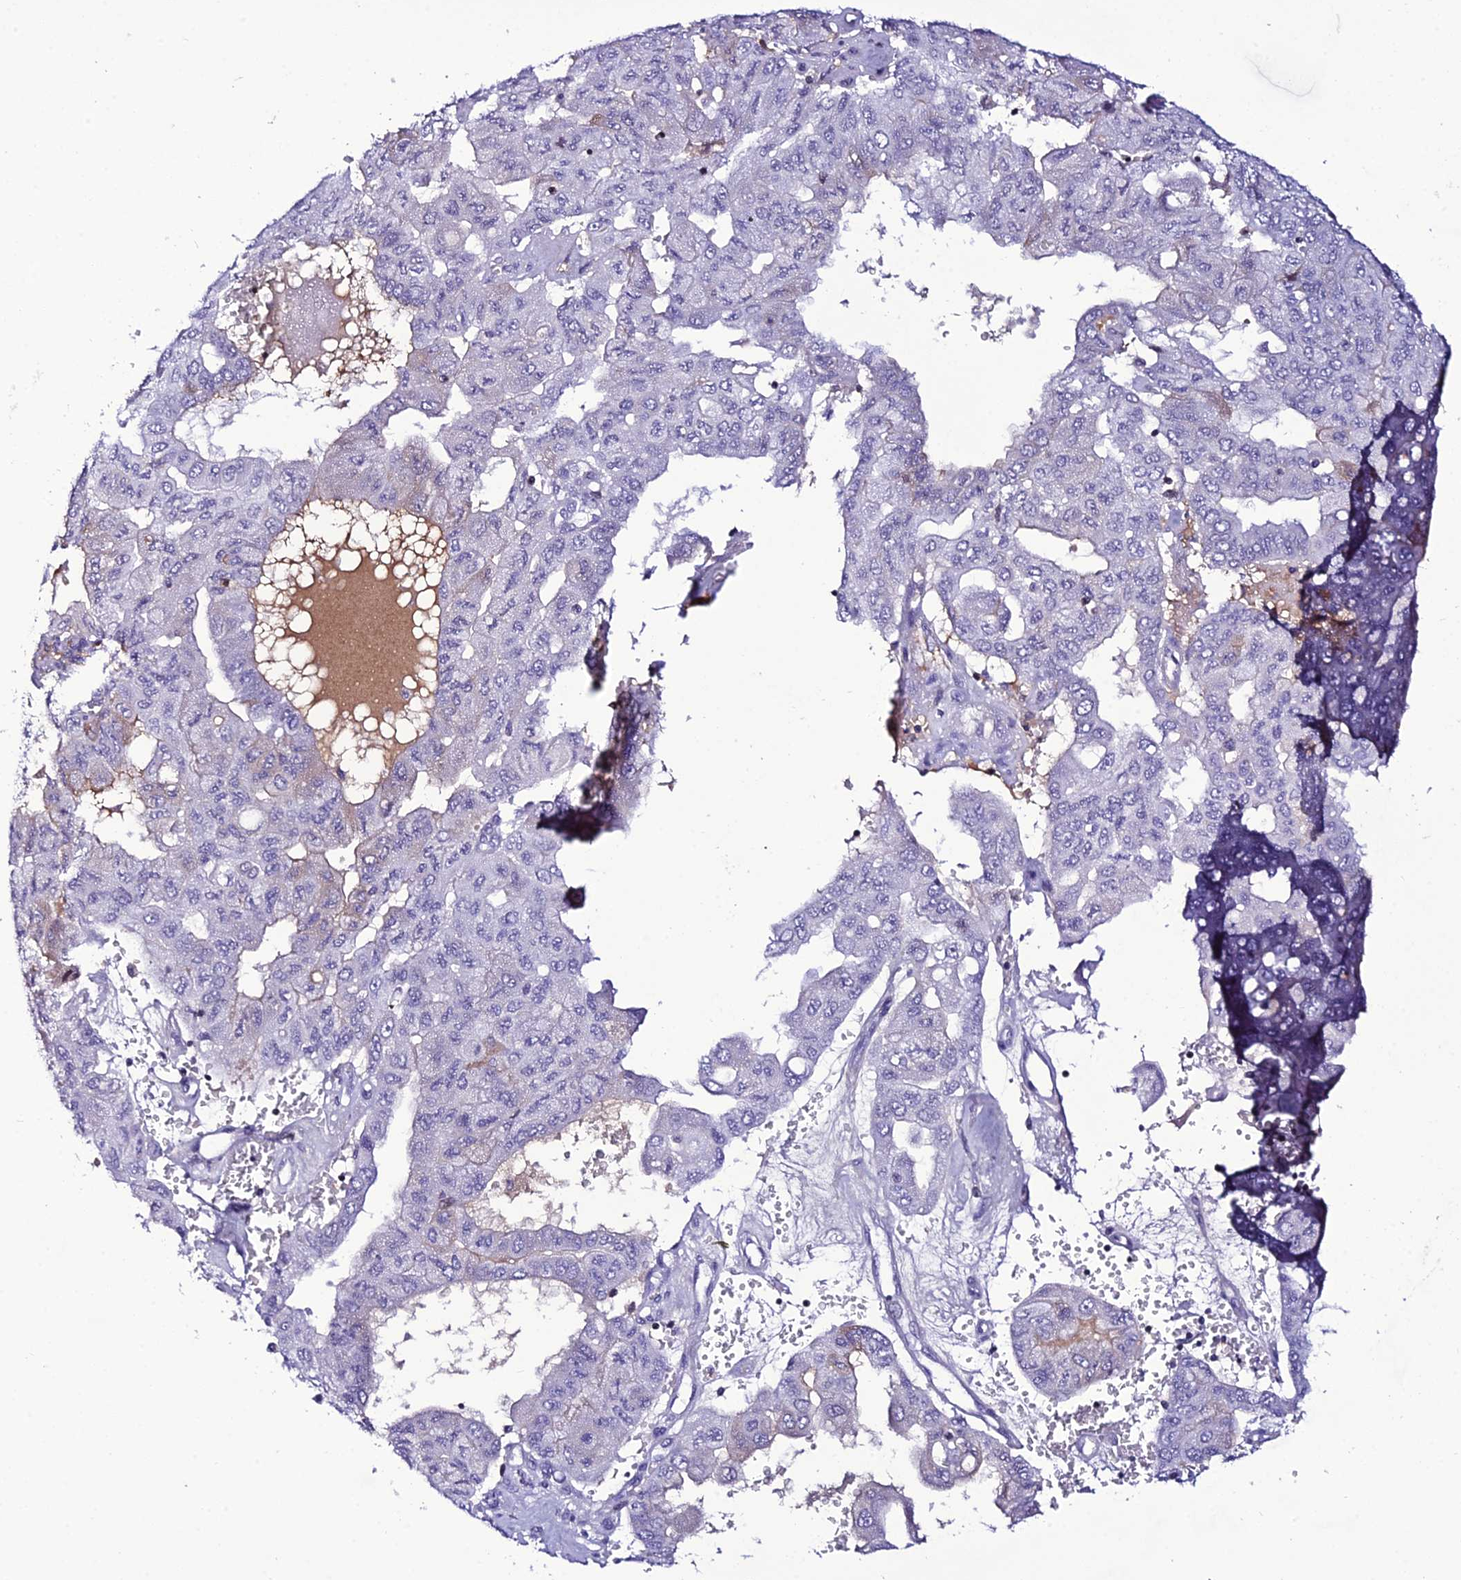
{"staining": {"intensity": "negative", "quantity": "none", "location": "none"}, "tissue": "pancreatic cancer", "cell_type": "Tumor cells", "image_type": "cancer", "snomed": [{"axis": "morphology", "description": "Adenocarcinoma, NOS"}, {"axis": "topography", "description": "Pancreas"}], "caption": "Tumor cells are negative for protein expression in human pancreatic cancer. Brightfield microscopy of IHC stained with DAB (brown) and hematoxylin (blue), captured at high magnification.", "gene": "DEFB132", "patient": {"sex": "male", "age": 51}}